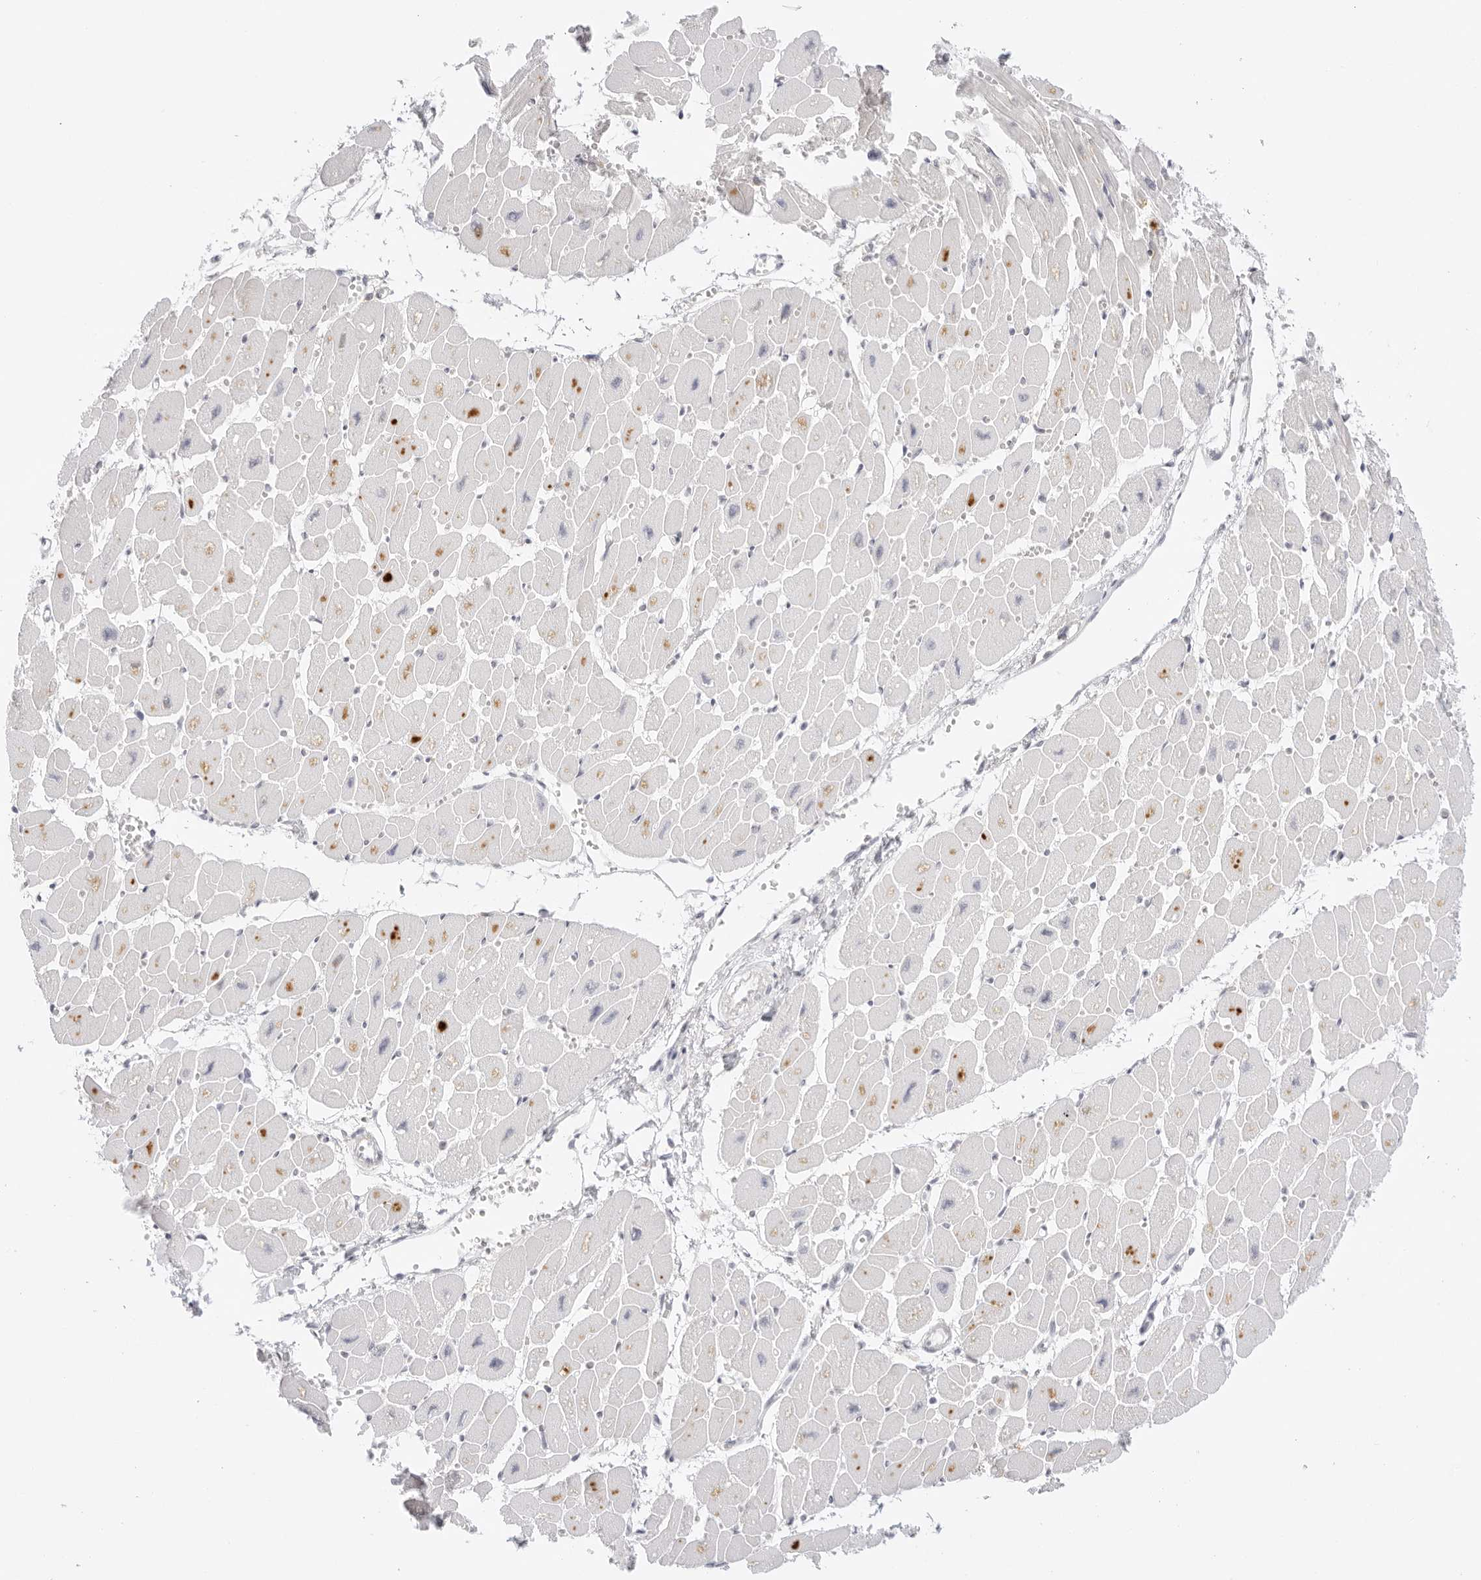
{"staining": {"intensity": "moderate", "quantity": "<25%", "location": "cytoplasmic/membranous"}, "tissue": "heart muscle", "cell_type": "Cardiomyocytes", "image_type": "normal", "snomed": [{"axis": "morphology", "description": "Normal tissue, NOS"}, {"axis": "topography", "description": "Heart"}], "caption": "Moderate cytoplasmic/membranous positivity is present in approximately <25% of cardiomyocytes in normal heart muscle.", "gene": "TNFRSF14", "patient": {"sex": "female", "age": 54}}